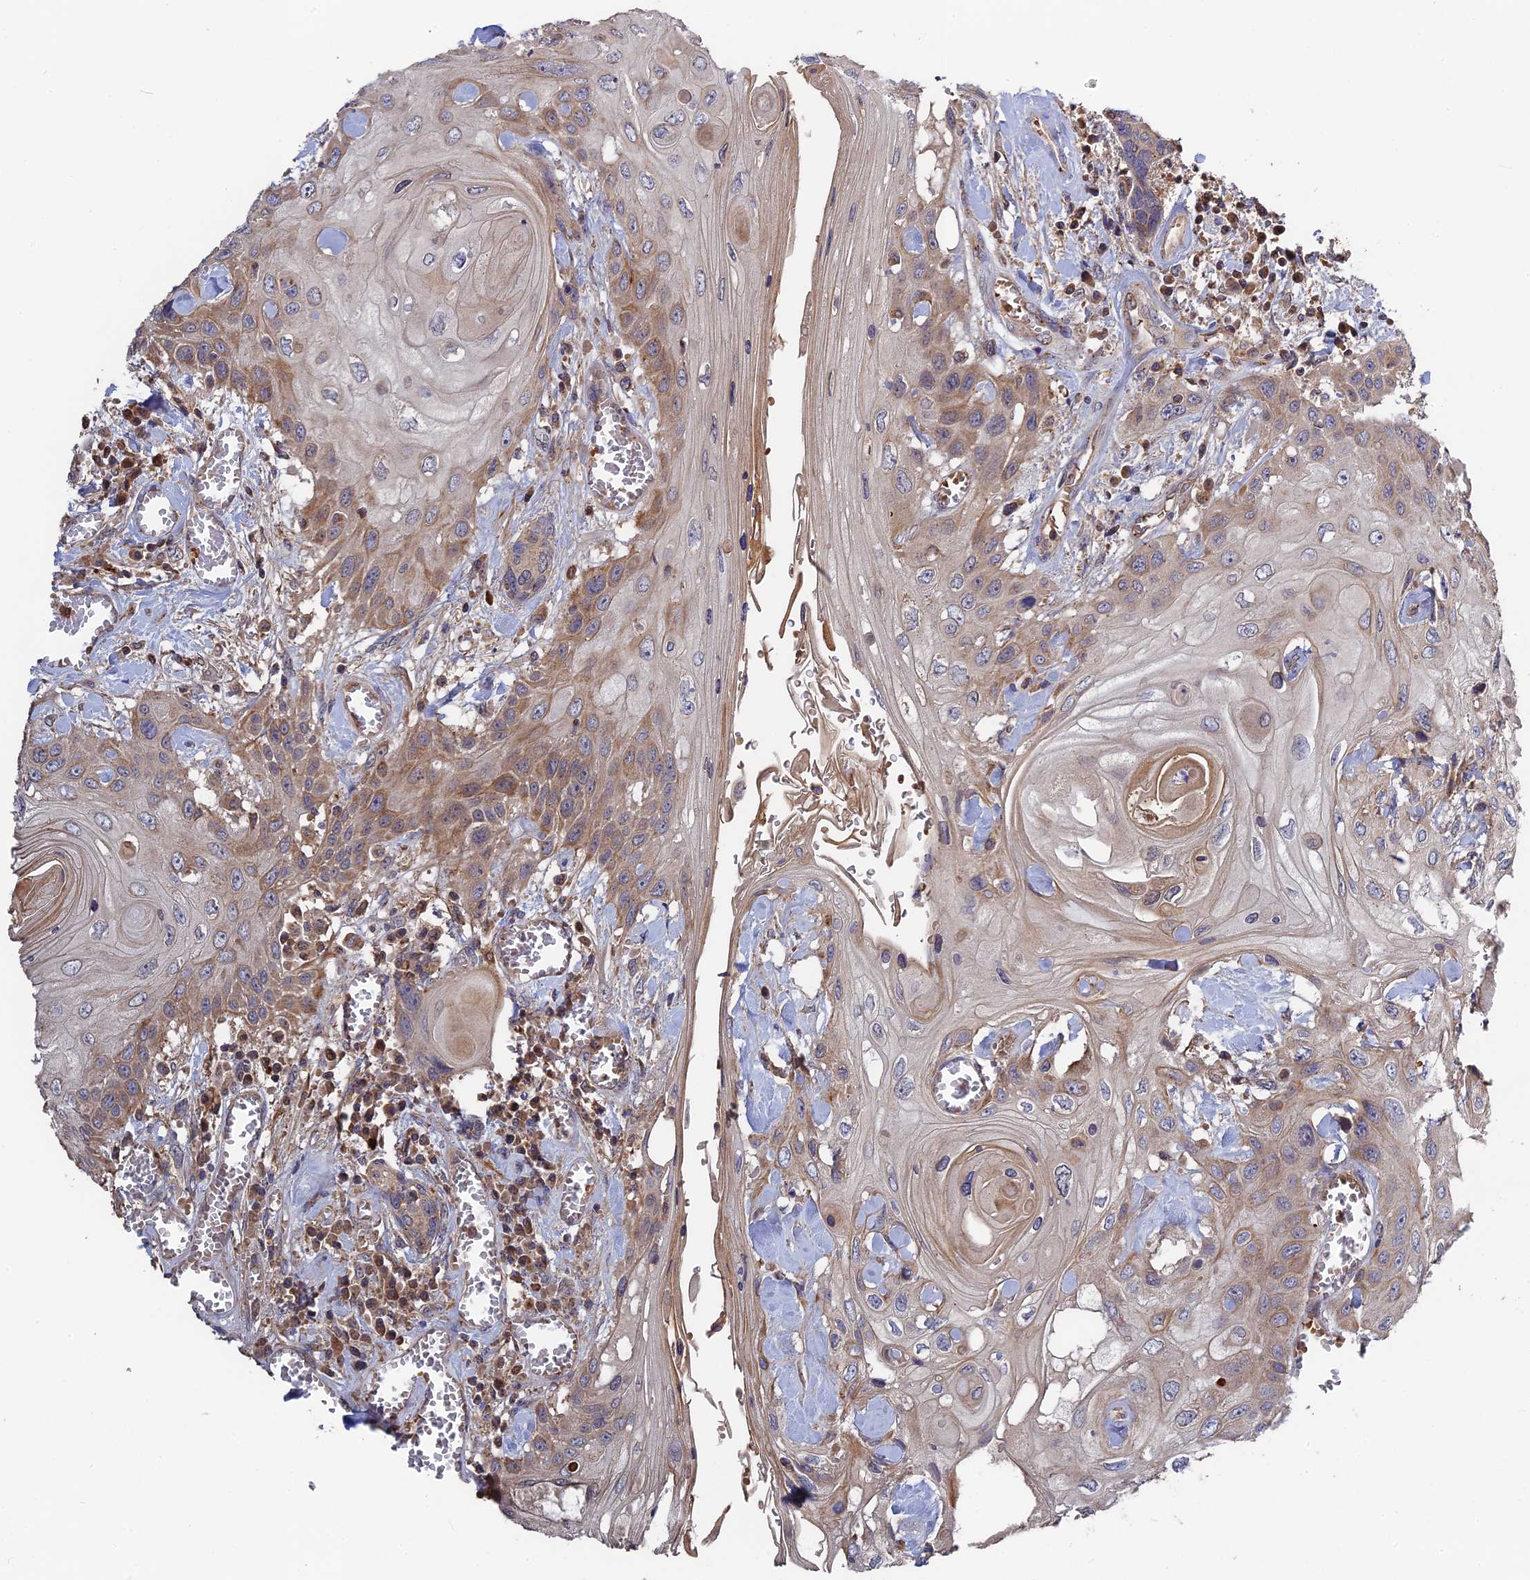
{"staining": {"intensity": "moderate", "quantity": "<25%", "location": "cytoplasmic/membranous"}, "tissue": "head and neck cancer", "cell_type": "Tumor cells", "image_type": "cancer", "snomed": [{"axis": "morphology", "description": "Squamous cell carcinoma, NOS"}, {"axis": "topography", "description": "Head-Neck"}], "caption": "IHC histopathology image of squamous cell carcinoma (head and neck) stained for a protein (brown), which shows low levels of moderate cytoplasmic/membranous staining in approximately <25% of tumor cells.", "gene": "RPIA", "patient": {"sex": "female", "age": 43}}